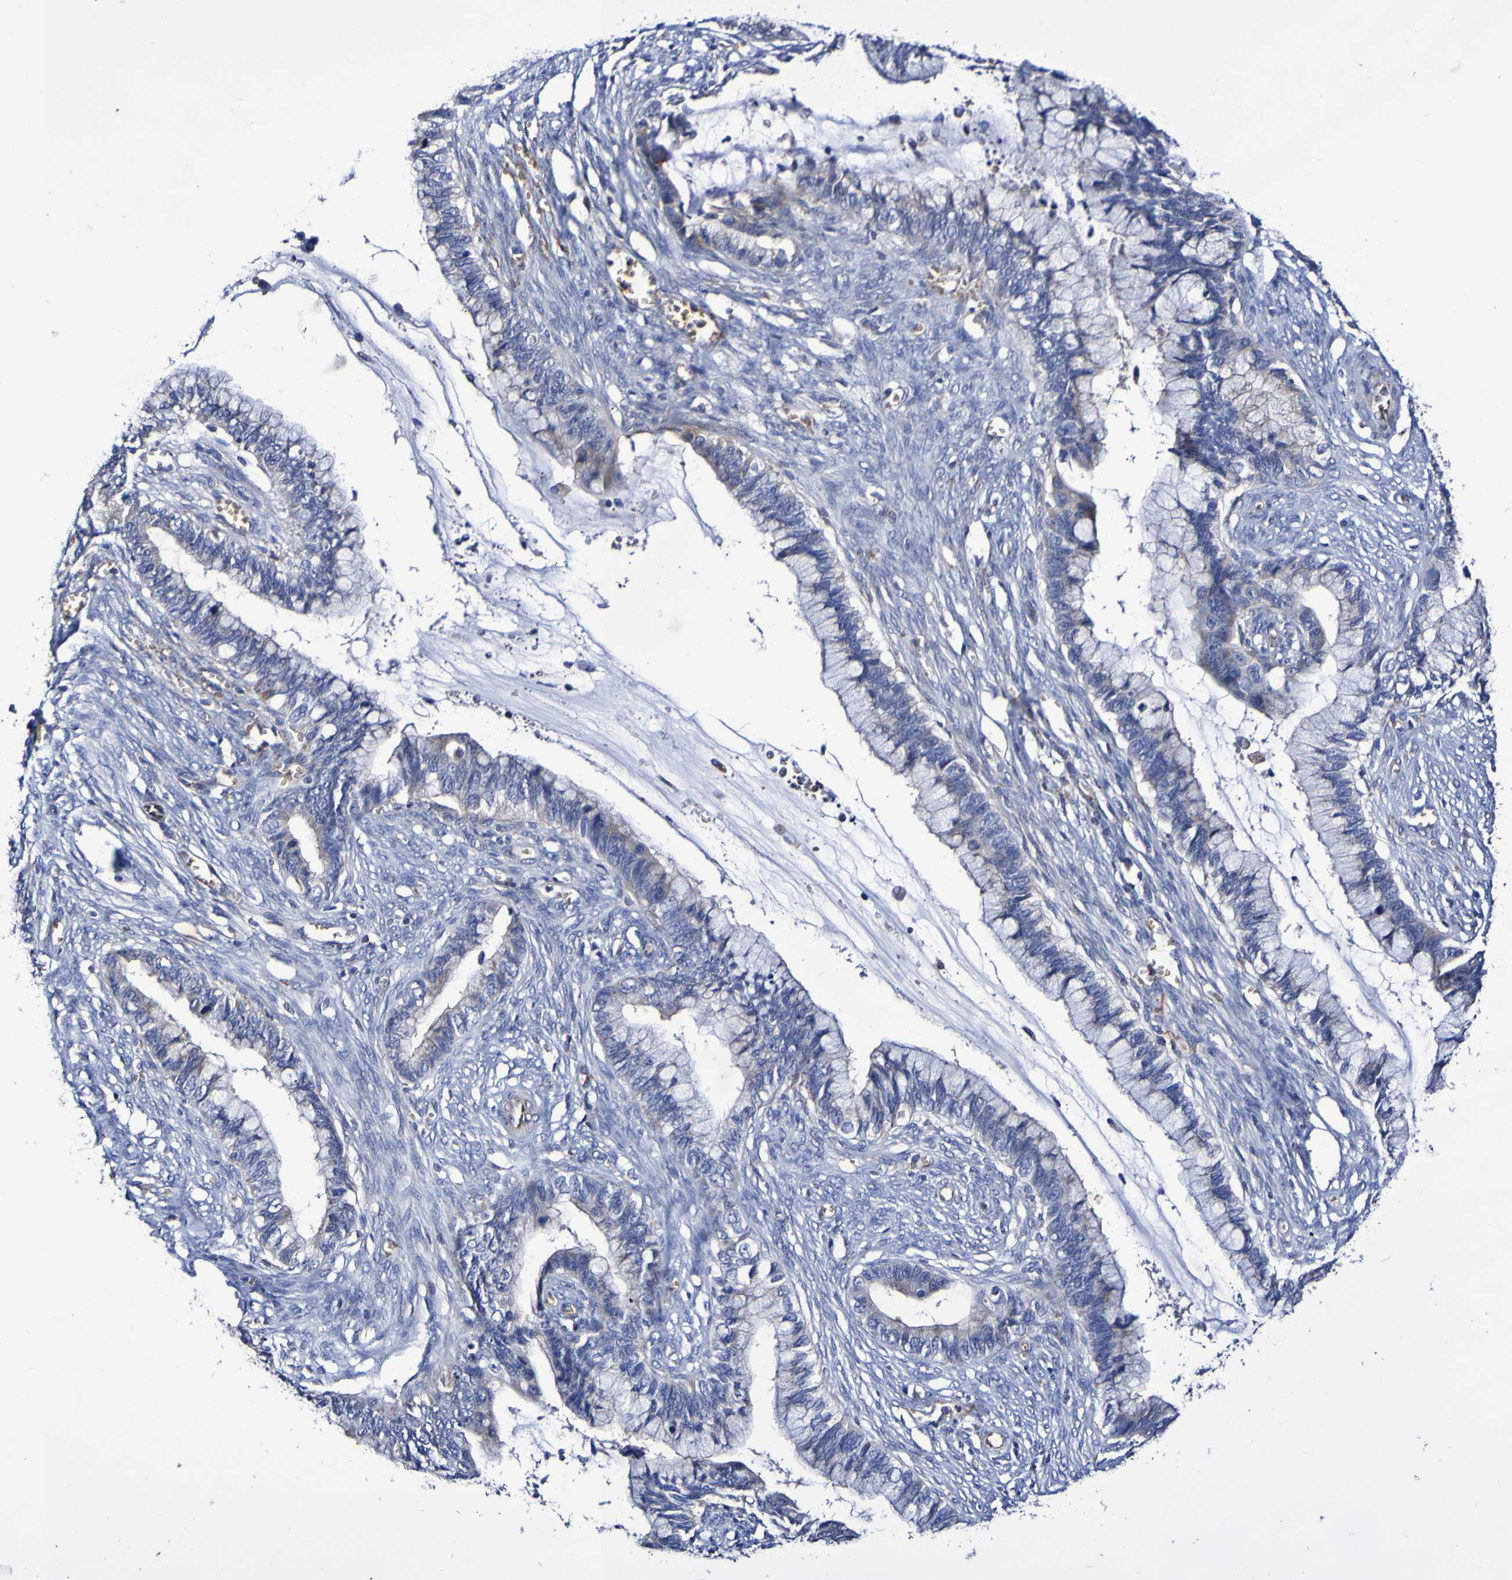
{"staining": {"intensity": "negative", "quantity": "none", "location": "none"}, "tissue": "cervical cancer", "cell_type": "Tumor cells", "image_type": "cancer", "snomed": [{"axis": "morphology", "description": "Adenocarcinoma, NOS"}, {"axis": "topography", "description": "Cervix"}], "caption": "Immunohistochemistry (IHC) image of human cervical cancer (adenocarcinoma) stained for a protein (brown), which reveals no positivity in tumor cells.", "gene": "WNT4", "patient": {"sex": "female", "age": 44}}